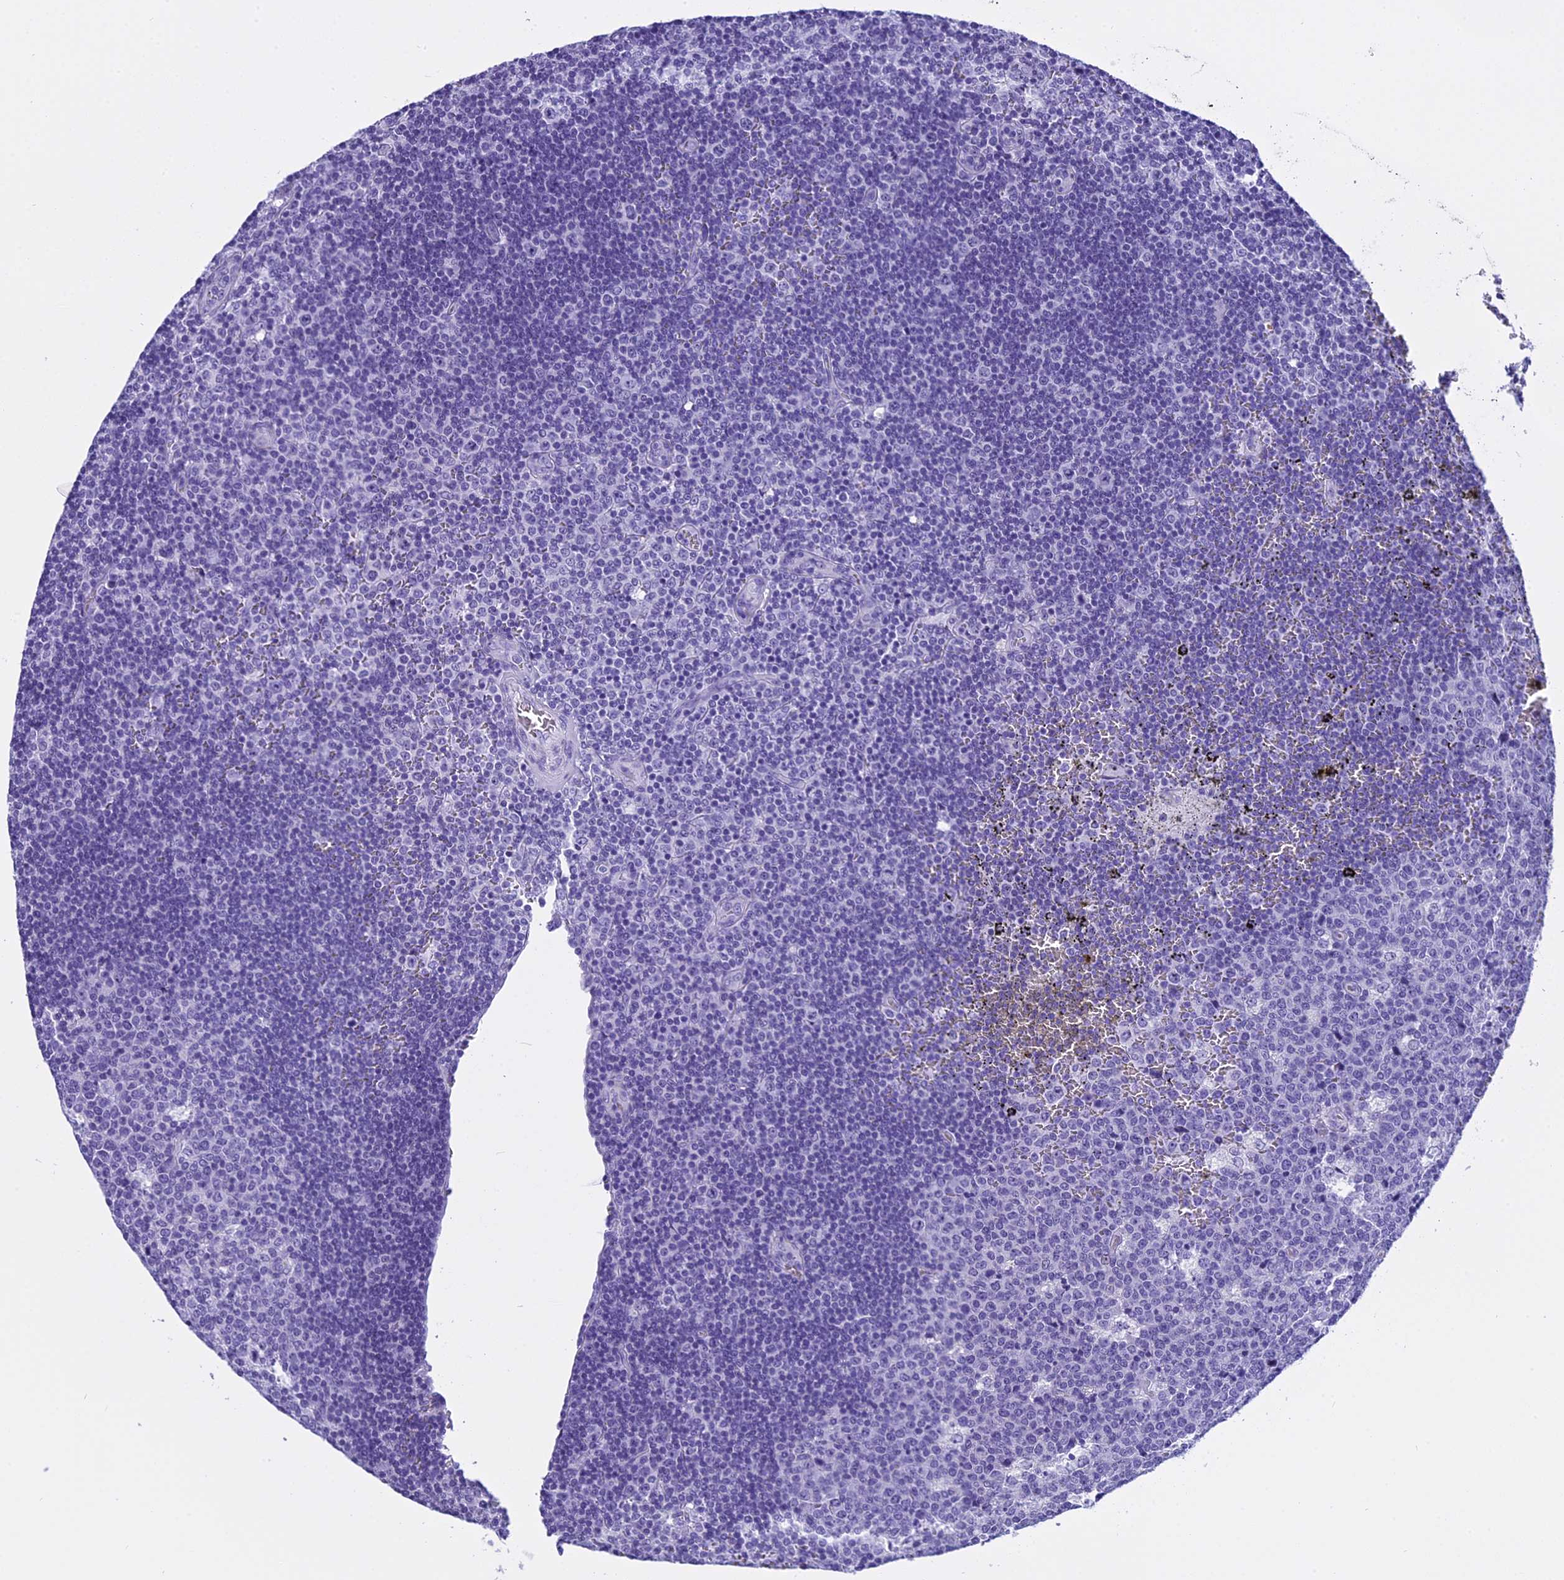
{"staining": {"intensity": "negative", "quantity": "none", "location": "none"}, "tissue": "lymph node", "cell_type": "Germinal center cells", "image_type": "normal", "snomed": [{"axis": "morphology", "description": "Normal tissue, NOS"}, {"axis": "topography", "description": "Lymph node"}, {"axis": "topography", "description": "Salivary gland"}], "caption": "Image shows no protein staining in germinal center cells of unremarkable lymph node. (Brightfield microscopy of DAB immunohistochemistry at high magnification).", "gene": "KCTD14", "patient": {"sex": "male", "age": 8}}